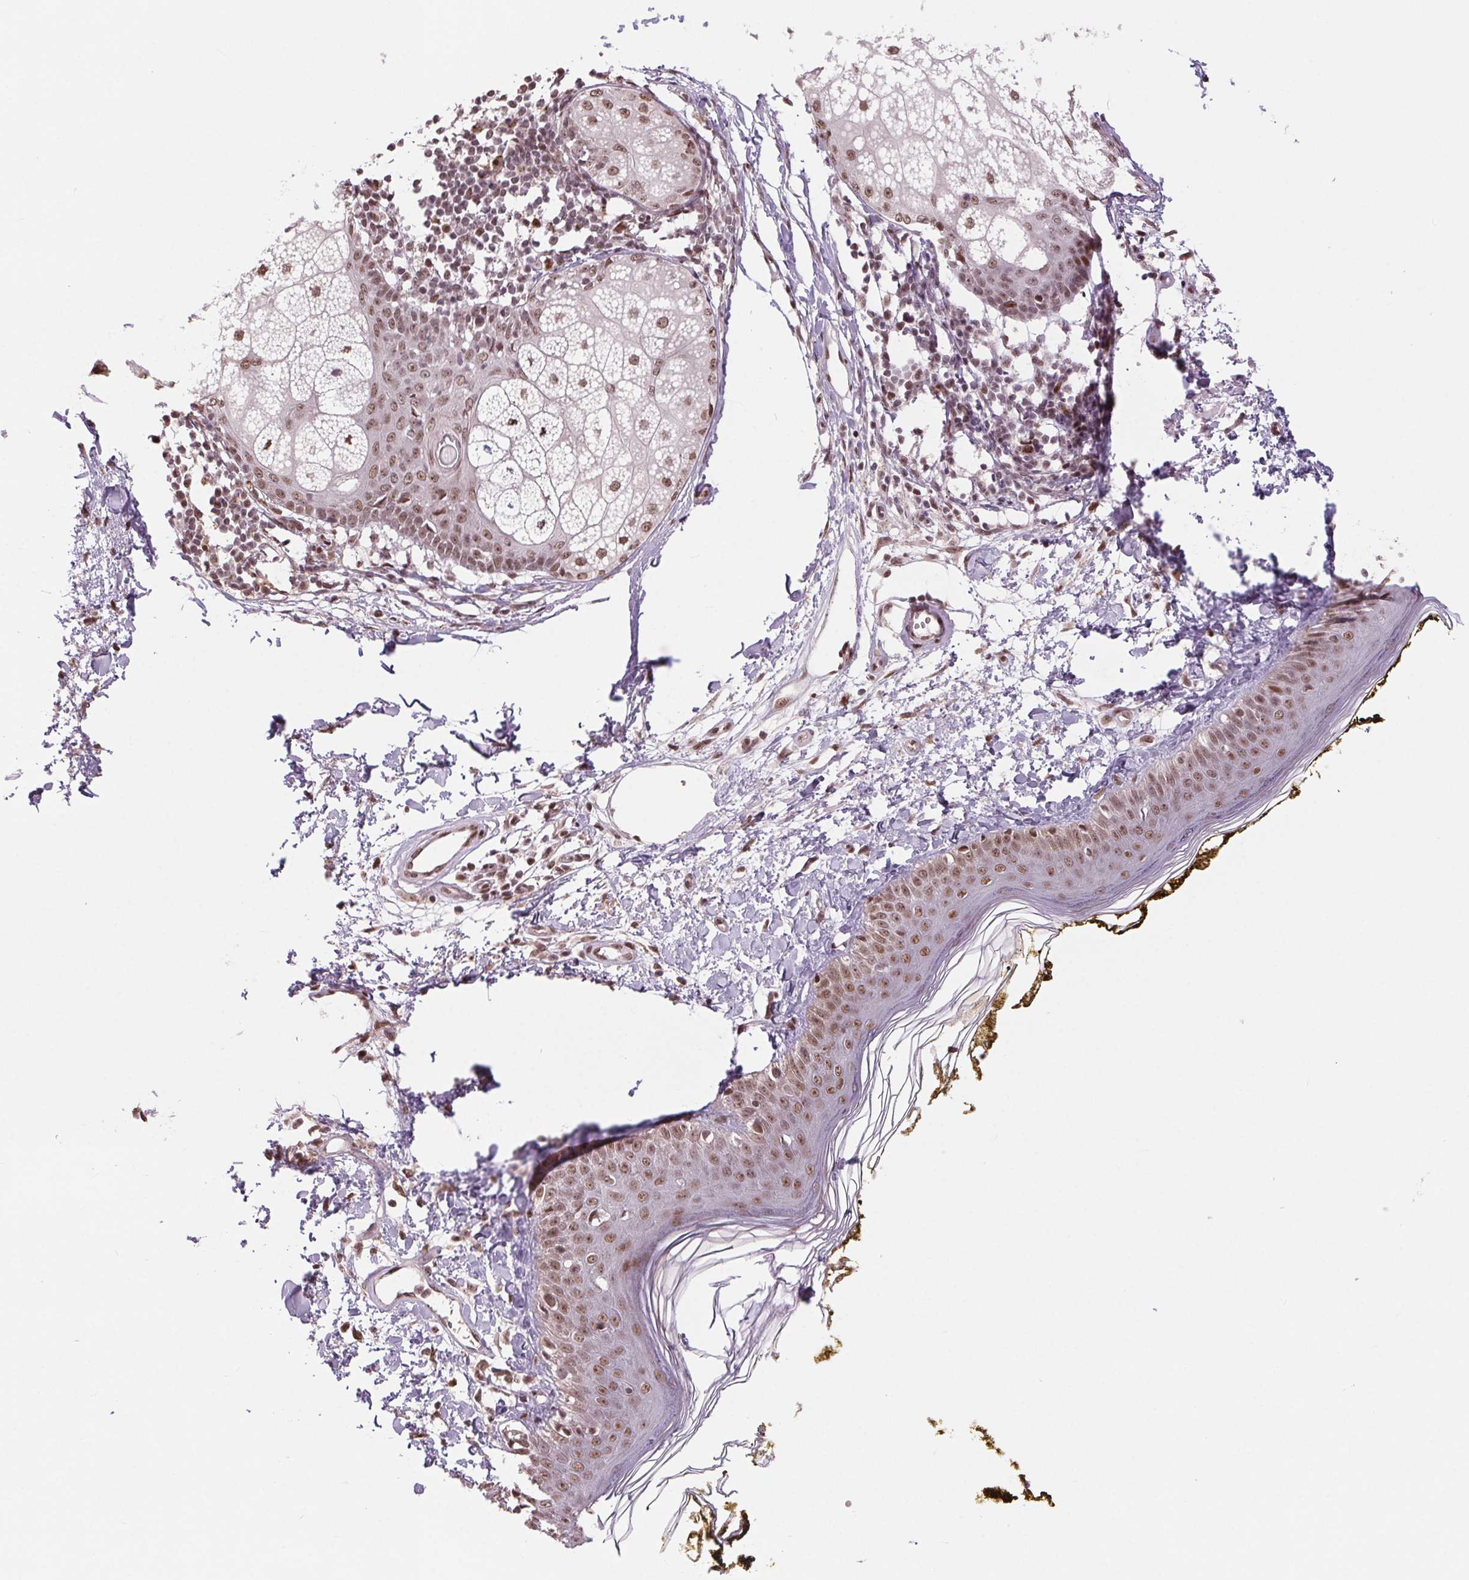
{"staining": {"intensity": "moderate", "quantity": ">75%", "location": "nuclear"}, "tissue": "skin", "cell_type": "Fibroblasts", "image_type": "normal", "snomed": [{"axis": "morphology", "description": "Normal tissue, NOS"}, {"axis": "topography", "description": "Skin"}], "caption": "Normal skin displays moderate nuclear expression in approximately >75% of fibroblasts Using DAB (brown) and hematoxylin (blue) stains, captured at high magnification using brightfield microscopy..", "gene": "RAD23A", "patient": {"sex": "male", "age": 76}}